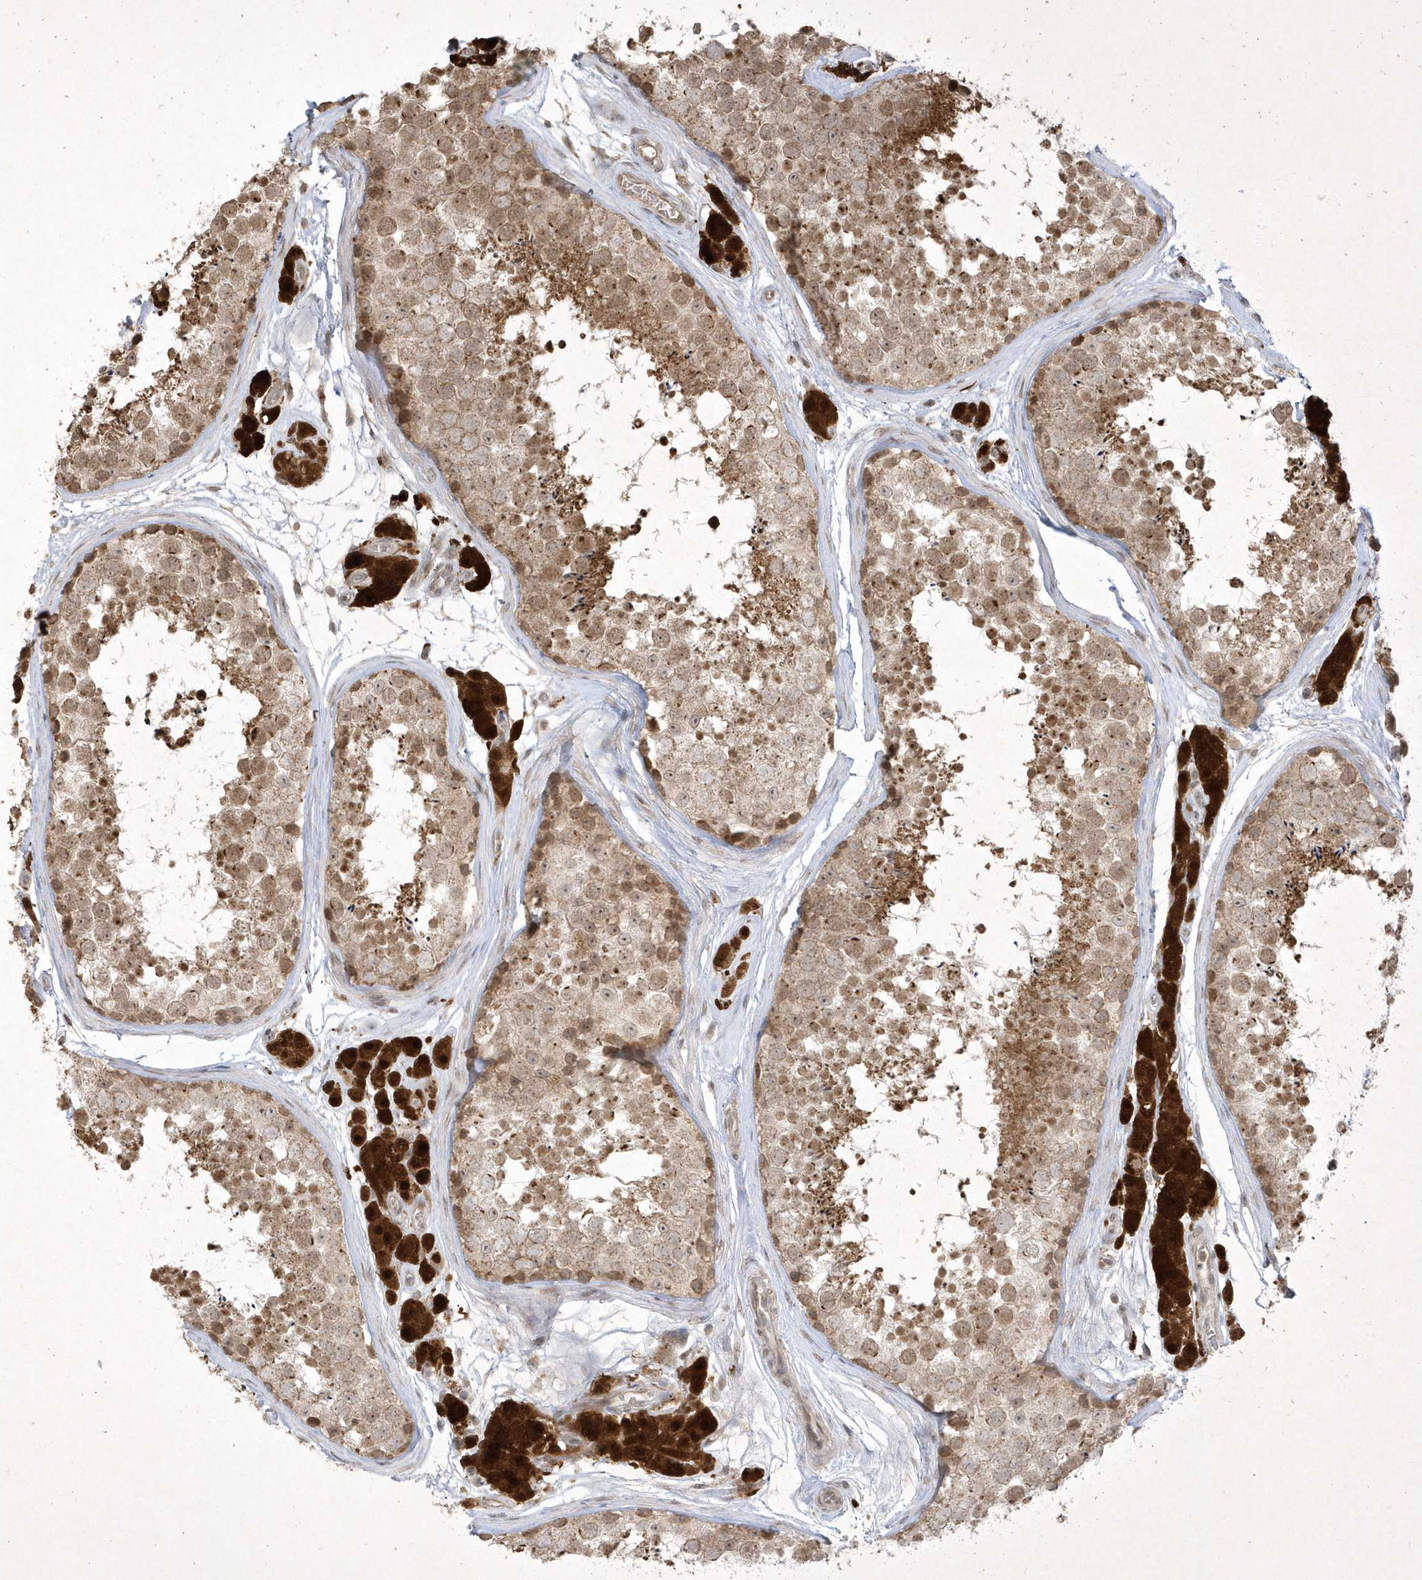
{"staining": {"intensity": "moderate", "quantity": ">75%", "location": "cytoplasmic/membranous,nuclear"}, "tissue": "testis", "cell_type": "Cells in seminiferous ducts", "image_type": "normal", "snomed": [{"axis": "morphology", "description": "Normal tissue, NOS"}, {"axis": "topography", "description": "Testis"}], "caption": "Cells in seminiferous ducts reveal medium levels of moderate cytoplasmic/membranous,nuclear positivity in about >75% of cells in benign human testis.", "gene": "ZNF213", "patient": {"sex": "male", "age": 56}}